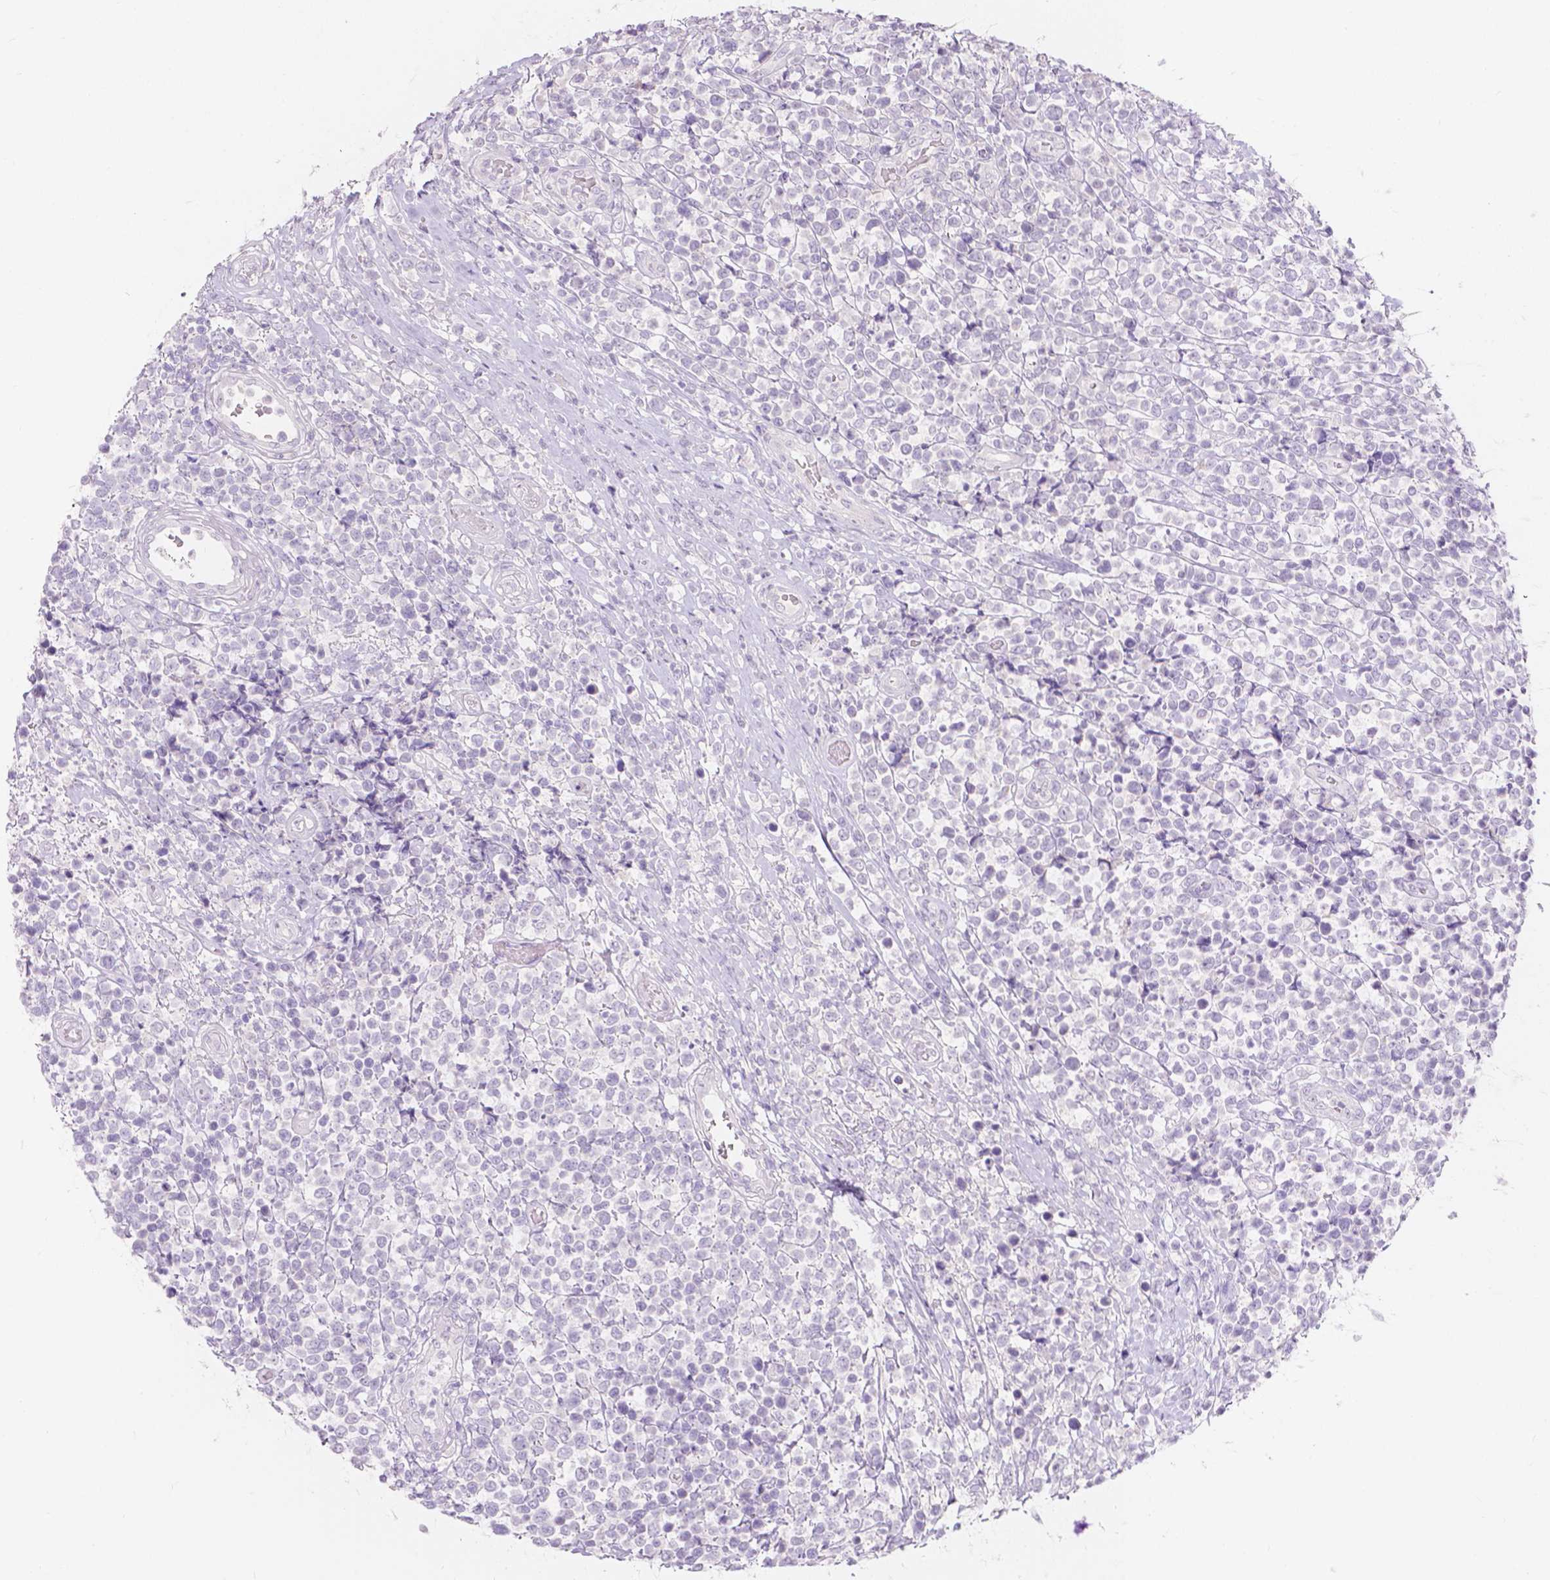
{"staining": {"intensity": "negative", "quantity": "none", "location": "none"}, "tissue": "lymphoma", "cell_type": "Tumor cells", "image_type": "cancer", "snomed": [{"axis": "morphology", "description": "Malignant lymphoma, non-Hodgkin's type, High grade"}, {"axis": "topography", "description": "Soft tissue"}], "caption": "Immunohistochemistry histopathology image of neoplastic tissue: malignant lymphoma, non-Hodgkin's type (high-grade) stained with DAB (3,3'-diaminobenzidine) exhibits no significant protein staining in tumor cells.", "gene": "HTN3", "patient": {"sex": "female", "age": 56}}